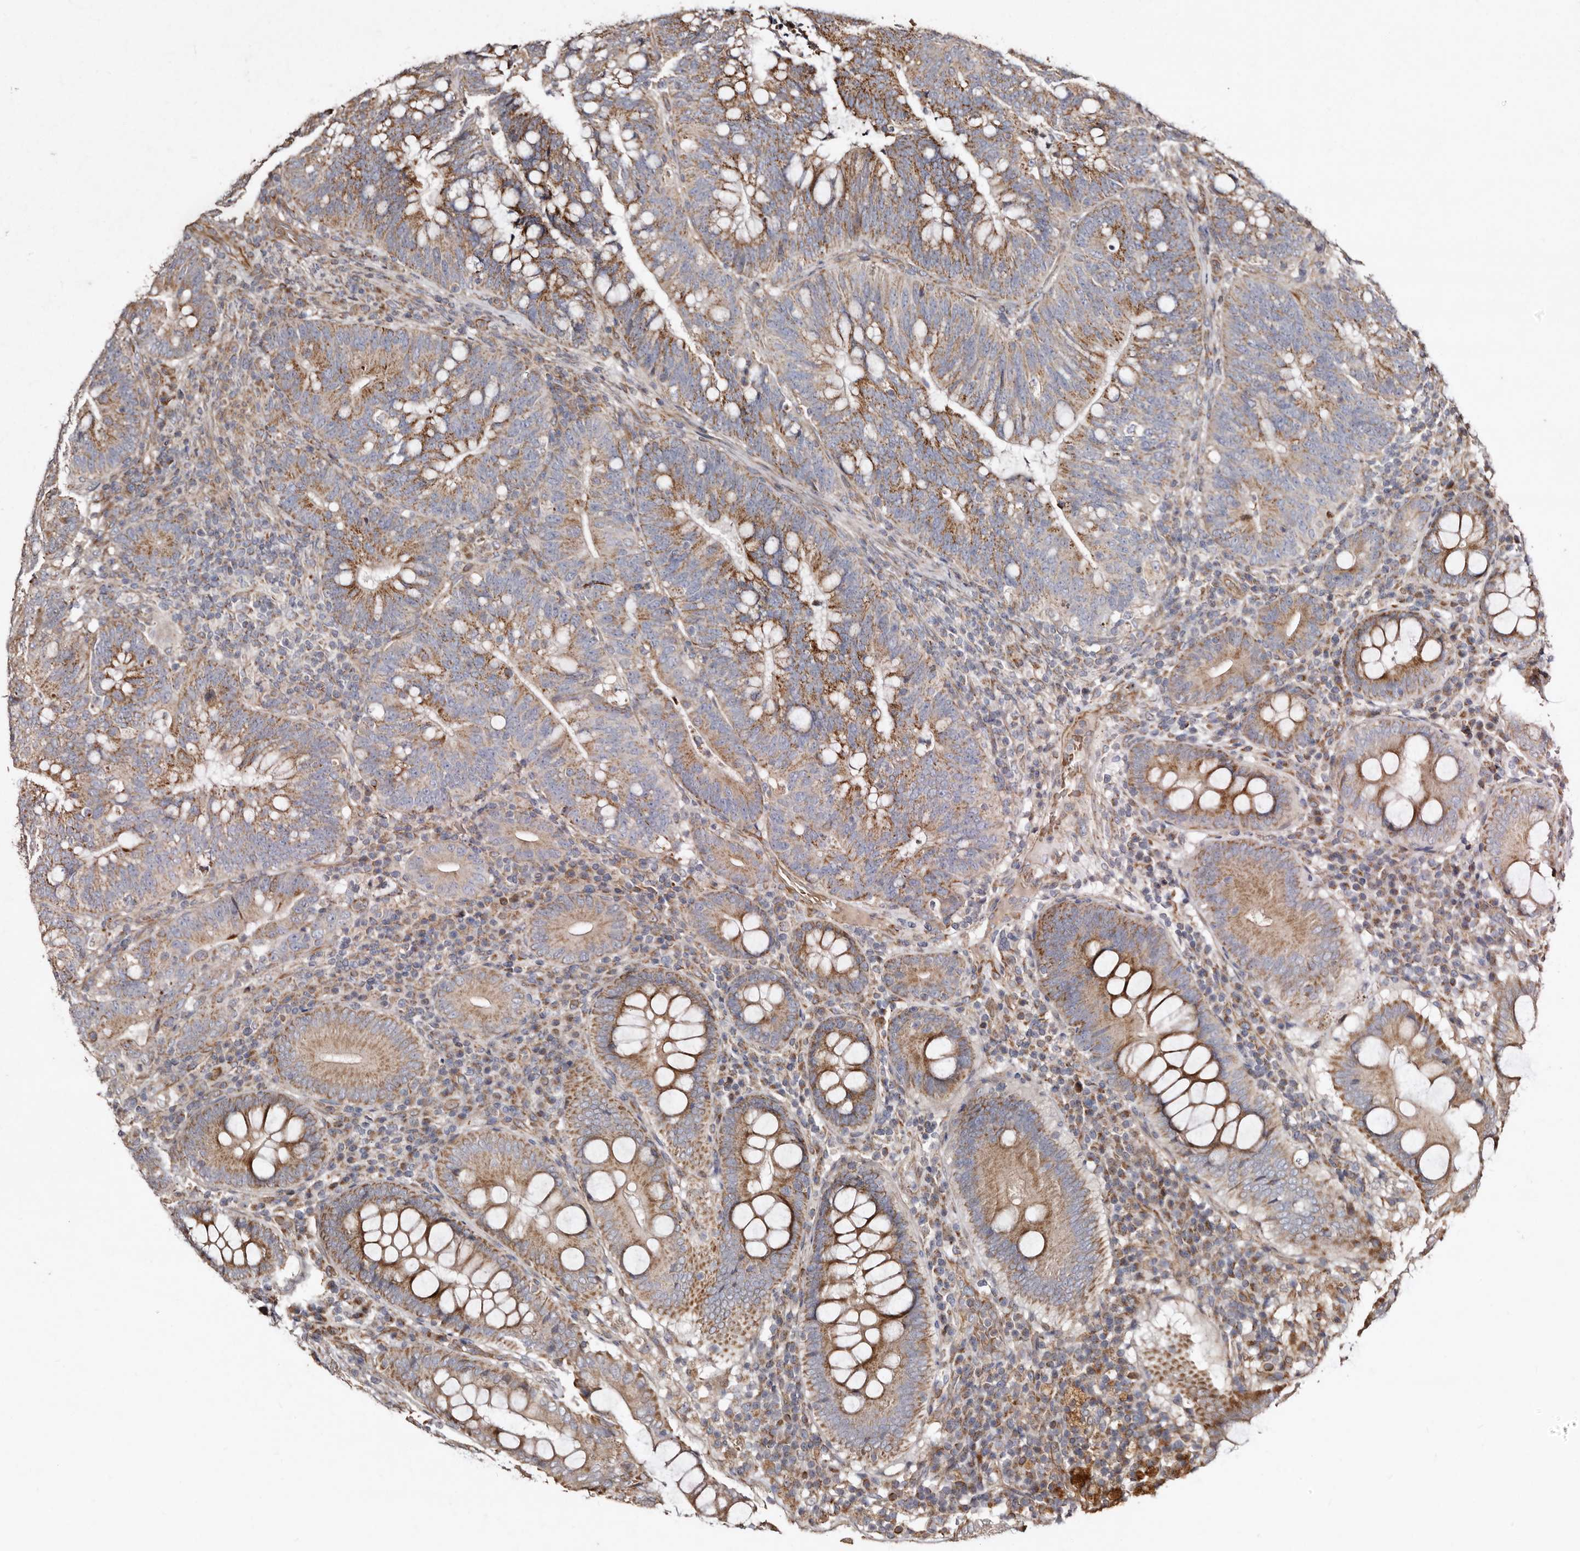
{"staining": {"intensity": "moderate", "quantity": "25%-75%", "location": "cytoplasmic/membranous"}, "tissue": "colorectal cancer", "cell_type": "Tumor cells", "image_type": "cancer", "snomed": [{"axis": "morphology", "description": "Adenocarcinoma, NOS"}, {"axis": "topography", "description": "Colon"}], "caption": "Colorectal cancer (adenocarcinoma) tissue shows moderate cytoplasmic/membranous staining in about 25%-75% of tumor cells, visualized by immunohistochemistry.", "gene": "MACC1", "patient": {"sex": "female", "age": 66}}